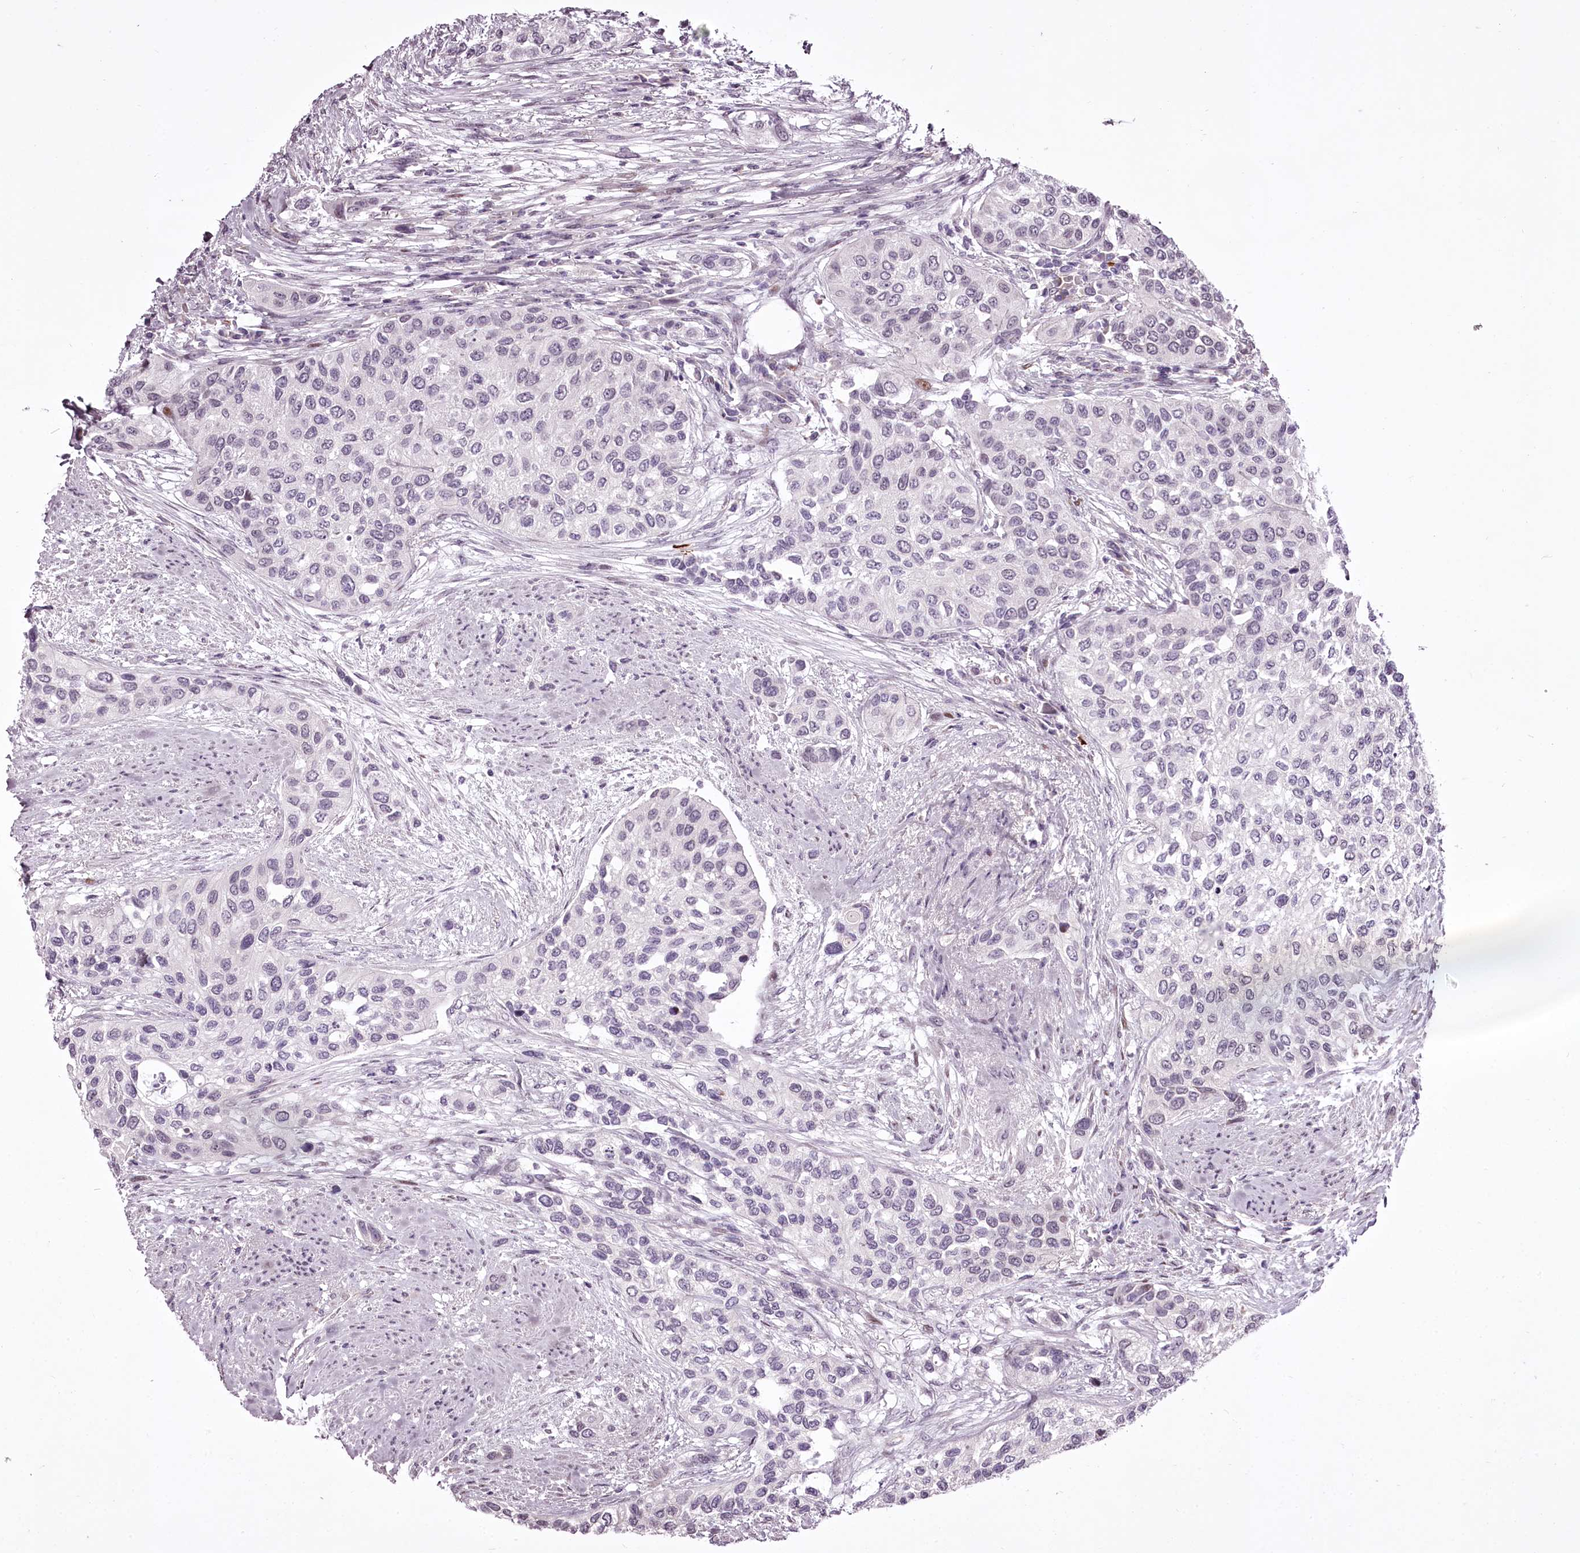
{"staining": {"intensity": "negative", "quantity": "none", "location": "none"}, "tissue": "urothelial cancer", "cell_type": "Tumor cells", "image_type": "cancer", "snomed": [{"axis": "morphology", "description": "Normal tissue, NOS"}, {"axis": "morphology", "description": "Urothelial carcinoma, High grade"}, {"axis": "topography", "description": "Vascular tissue"}, {"axis": "topography", "description": "Urinary bladder"}], "caption": "Immunohistochemical staining of human high-grade urothelial carcinoma demonstrates no significant staining in tumor cells. Brightfield microscopy of immunohistochemistry stained with DAB (3,3'-diaminobenzidine) (brown) and hematoxylin (blue), captured at high magnification.", "gene": "C1orf56", "patient": {"sex": "female", "age": 56}}